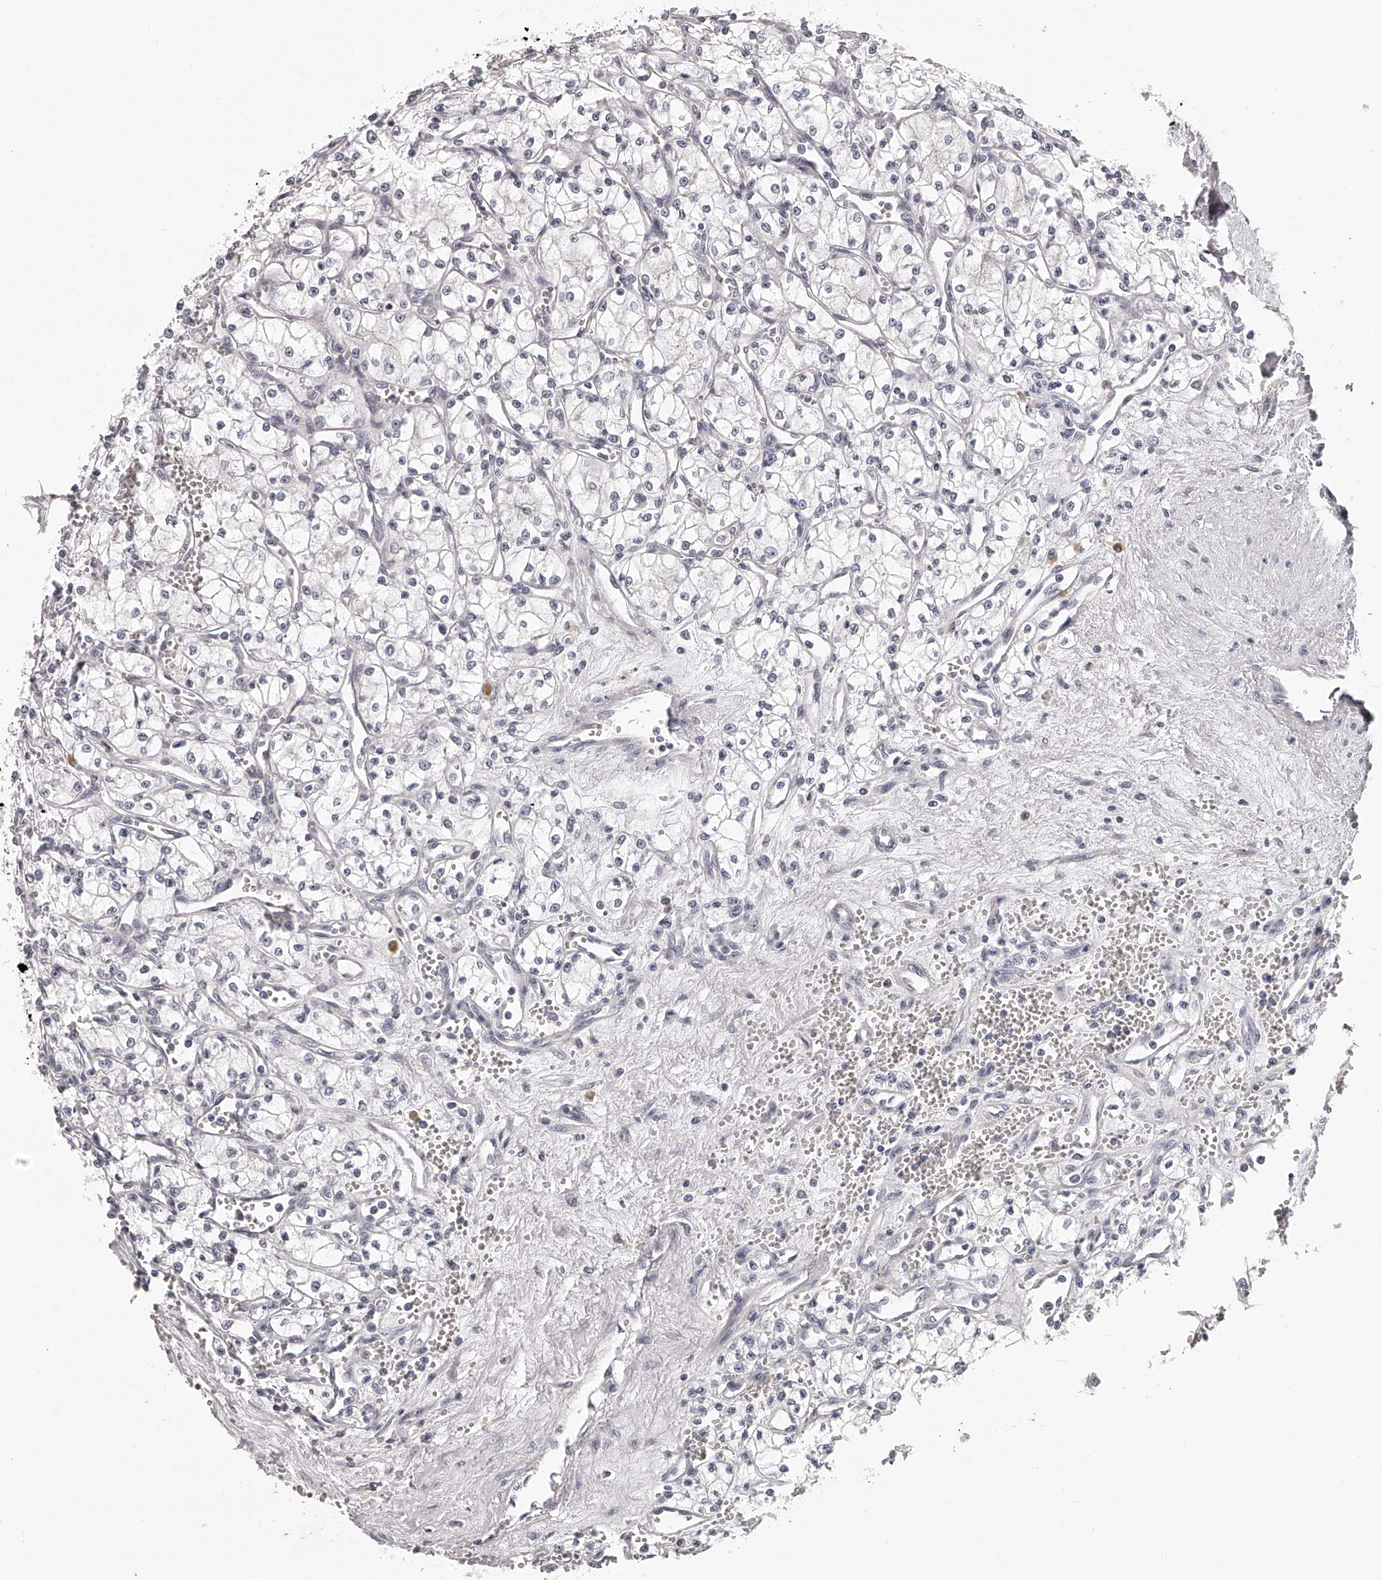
{"staining": {"intensity": "negative", "quantity": "none", "location": "none"}, "tissue": "renal cancer", "cell_type": "Tumor cells", "image_type": "cancer", "snomed": [{"axis": "morphology", "description": "Adenocarcinoma, NOS"}, {"axis": "topography", "description": "Kidney"}], "caption": "Protein analysis of renal adenocarcinoma reveals no significant positivity in tumor cells.", "gene": "DMRT1", "patient": {"sex": "male", "age": 59}}